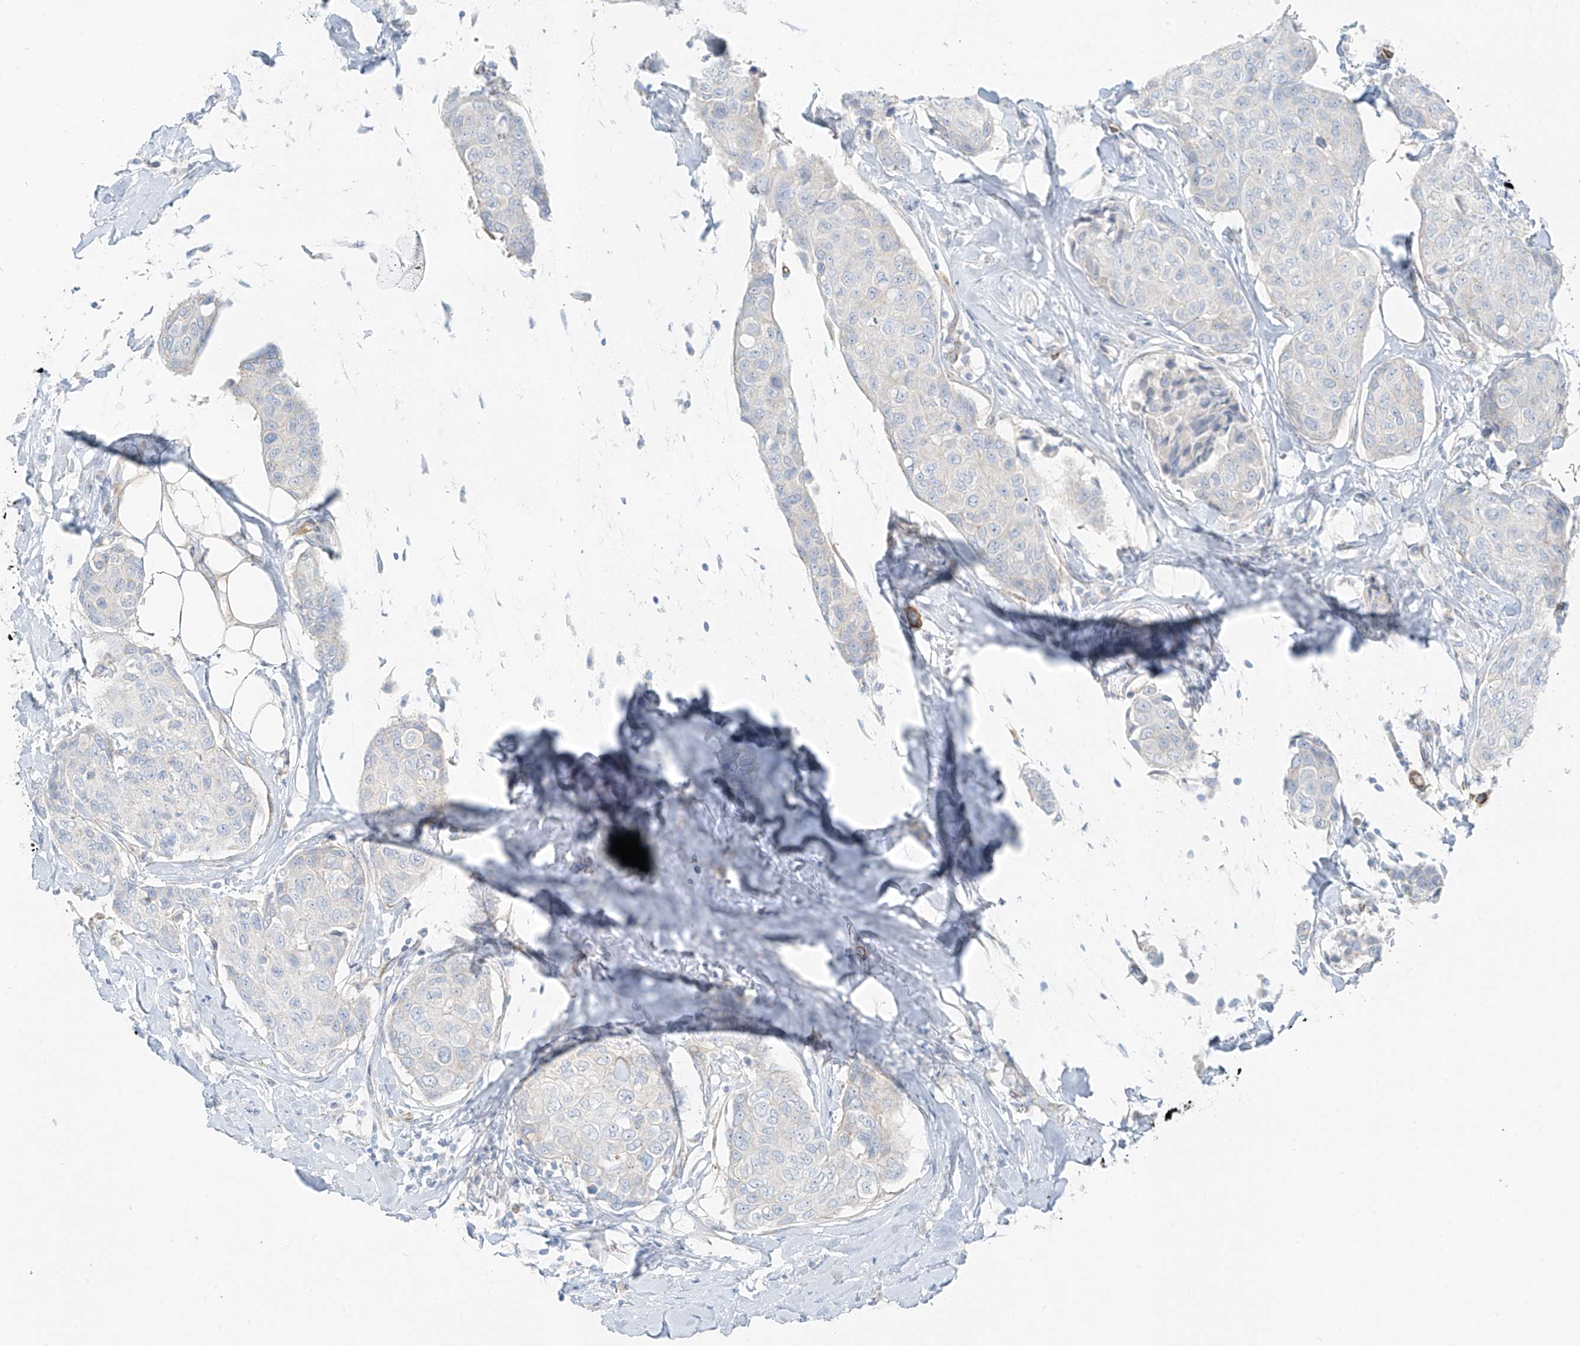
{"staining": {"intensity": "negative", "quantity": "none", "location": "none"}, "tissue": "breast cancer", "cell_type": "Tumor cells", "image_type": "cancer", "snomed": [{"axis": "morphology", "description": "Duct carcinoma"}, {"axis": "topography", "description": "Breast"}], "caption": "Photomicrograph shows no protein positivity in tumor cells of breast cancer tissue.", "gene": "SMCP", "patient": {"sex": "female", "age": 80}}